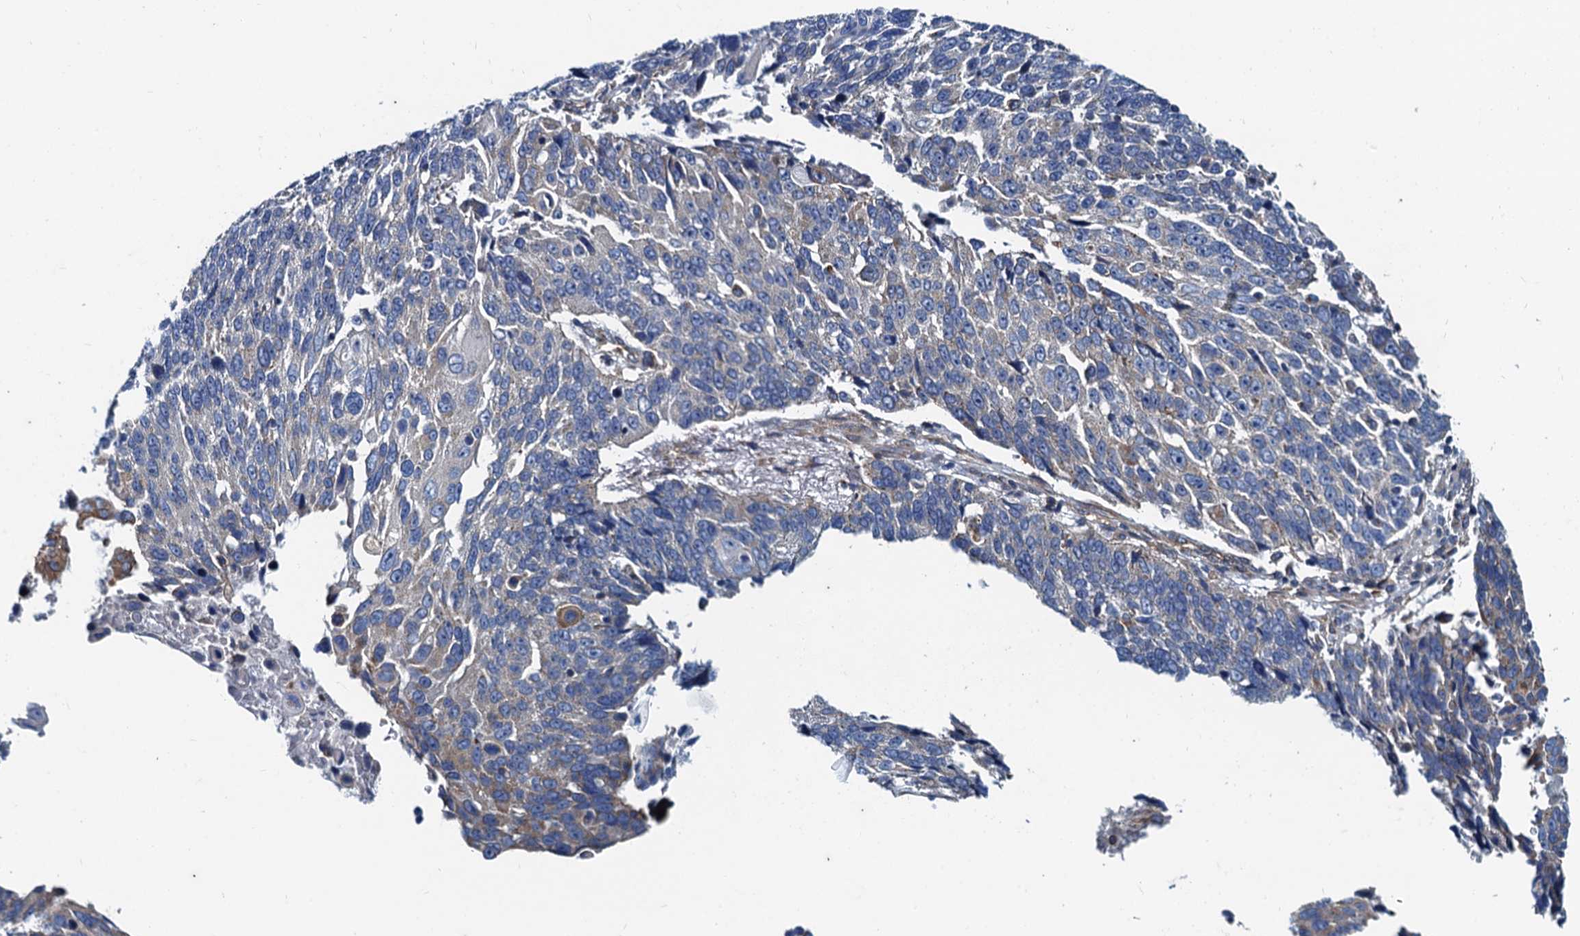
{"staining": {"intensity": "negative", "quantity": "none", "location": "none"}, "tissue": "lung cancer", "cell_type": "Tumor cells", "image_type": "cancer", "snomed": [{"axis": "morphology", "description": "Squamous cell carcinoma, NOS"}, {"axis": "topography", "description": "Lung"}], "caption": "Immunohistochemistry of lung cancer (squamous cell carcinoma) exhibits no expression in tumor cells. (Immunohistochemistry, brightfield microscopy, high magnification).", "gene": "NGRN", "patient": {"sex": "male", "age": 66}}